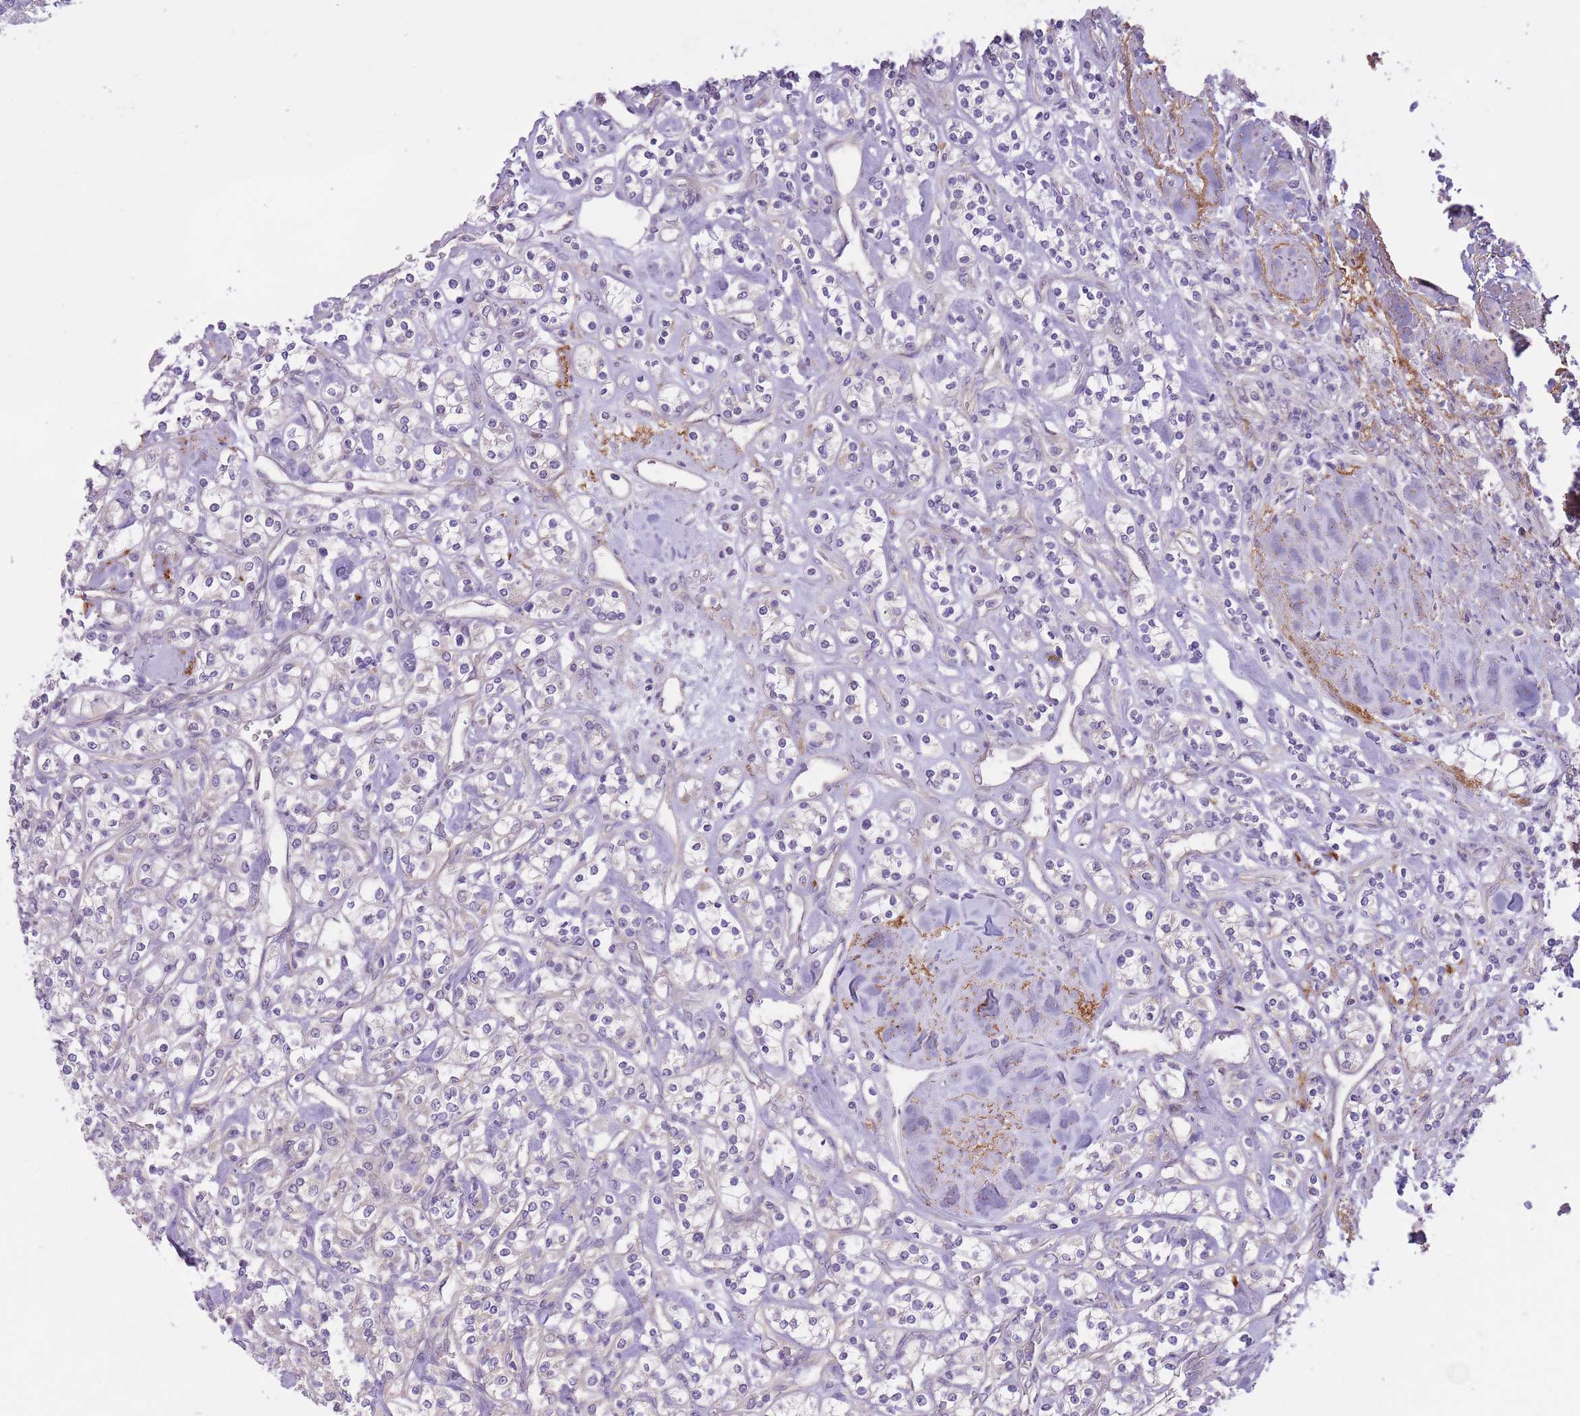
{"staining": {"intensity": "negative", "quantity": "none", "location": "none"}, "tissue": "renal cancer", "cell_type": "Tumor cells", "image_type": "cancer", "snomed": [{"axis": "morphology", "description": "Adenocarcinoma, NOS"}, {"axis": "topography", "description": "Kidney"}], "caption": "Immunohistochemistry (IHC) of human adenocarcinoma (renal) exhibits no expression in tumor cells. The staining is performed using DAB (3,3'-diaminobenzidine) brown chromogen with nuclei counter-stained in using hematoxylin.", "gene": "REV1", "patient": {"sex": "male", "age": 77}}